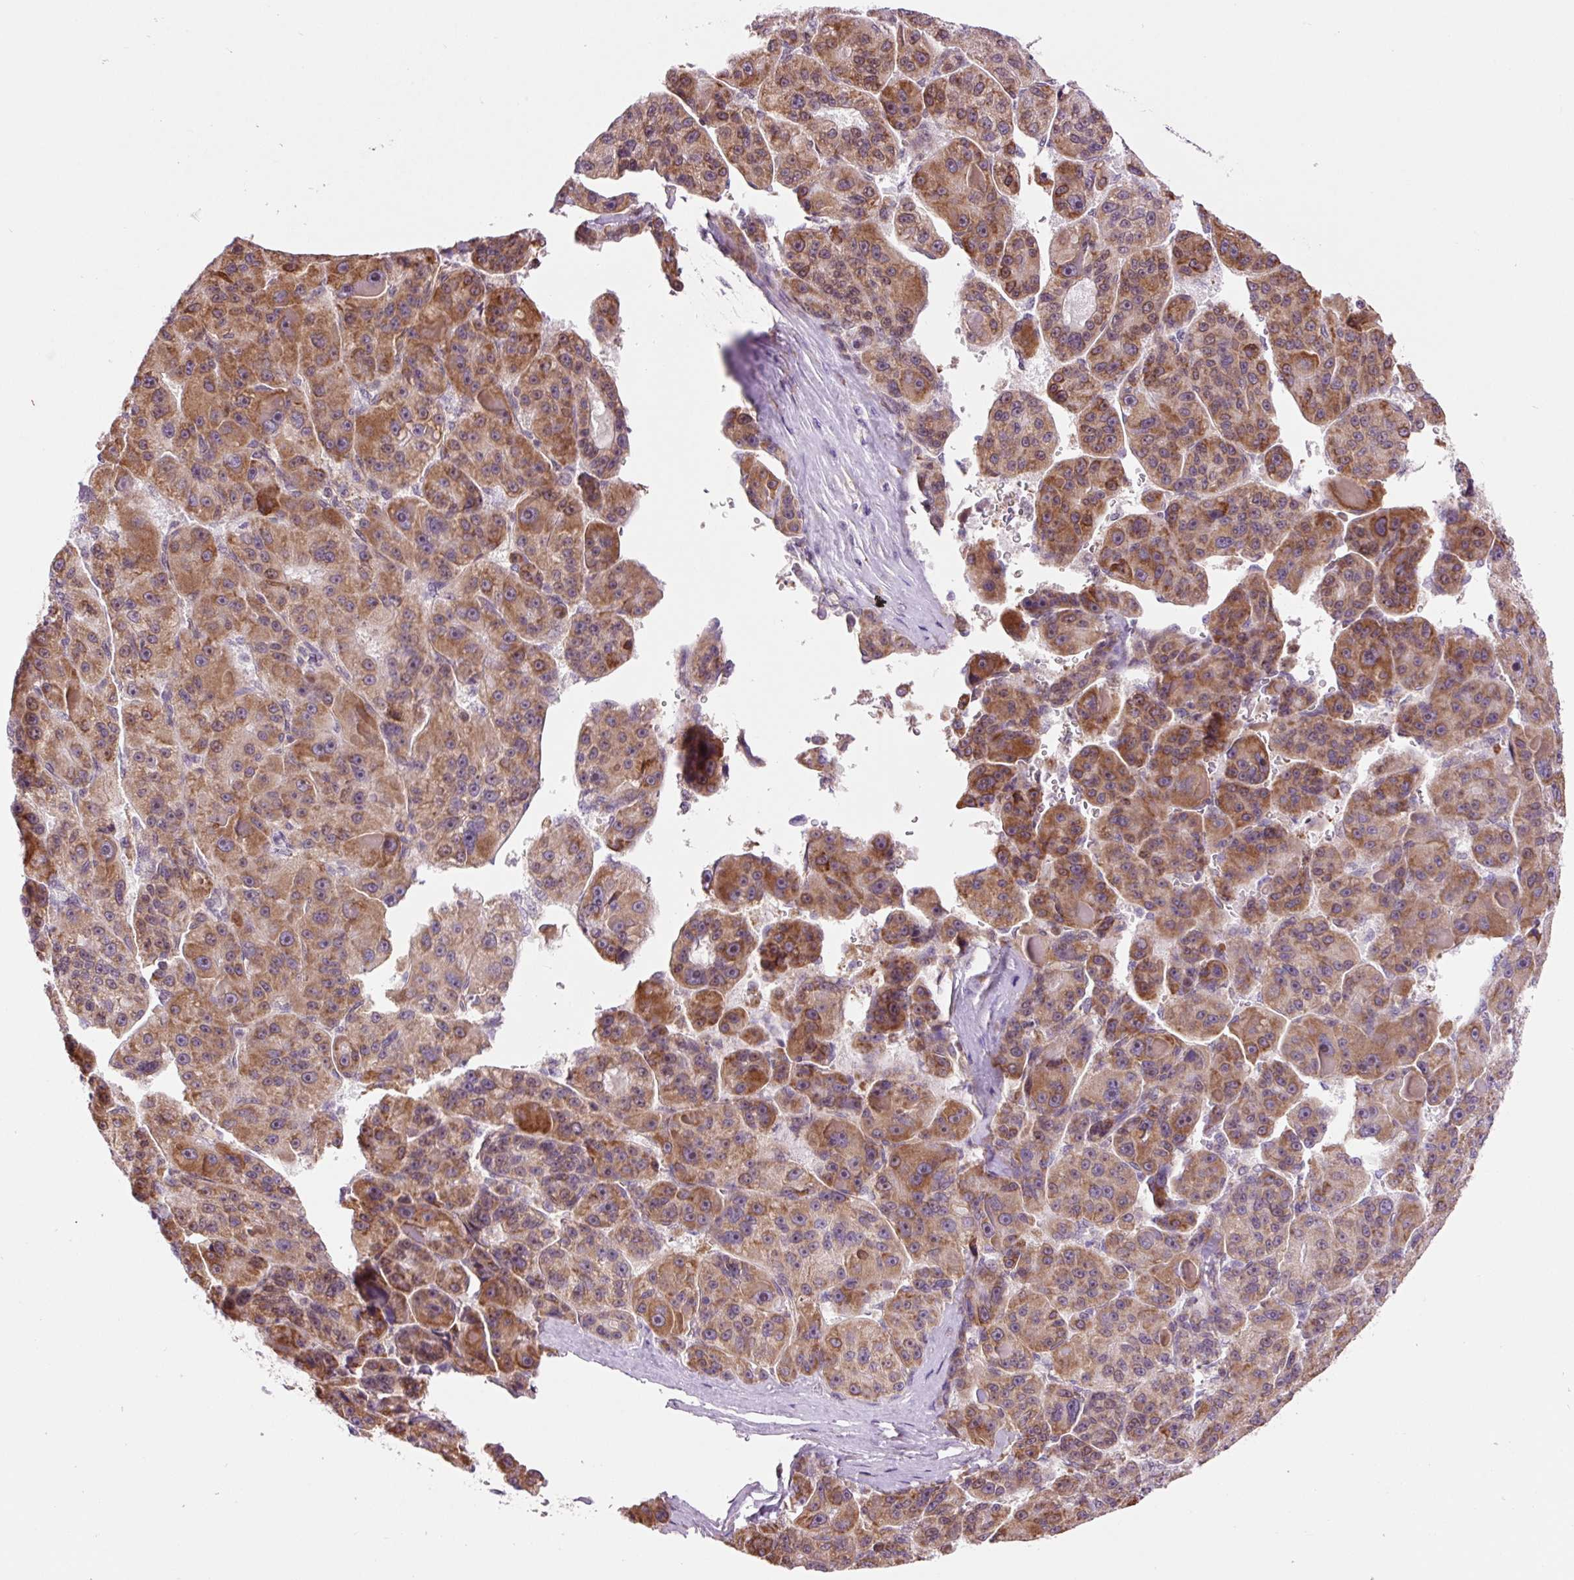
{"staining": {"intensity": "moderate", "quantity": ">75%", "location": "cytoplasmic/membranous"}, "tissue": "liver cancer", "cell_type": "Tumor cells", "image_type": "cancer", "snomed": [{"axis": "morphology", "description": "Carcinoma, Hepatocellular, NOS"}, {"axis": "topography", "description": "Liver"}], "caption": "Tumor cells show moderate cytoplasmic/membranous positivity in approximately >75% of cells in hepatocellular carcinoma (liver). Using DAB (brown) and hematoxylin (blue) stains, captured at high magnification using brightfield microscopy.", "gene": "RPL41", "patient": {"sex": "male", "age": 76}}